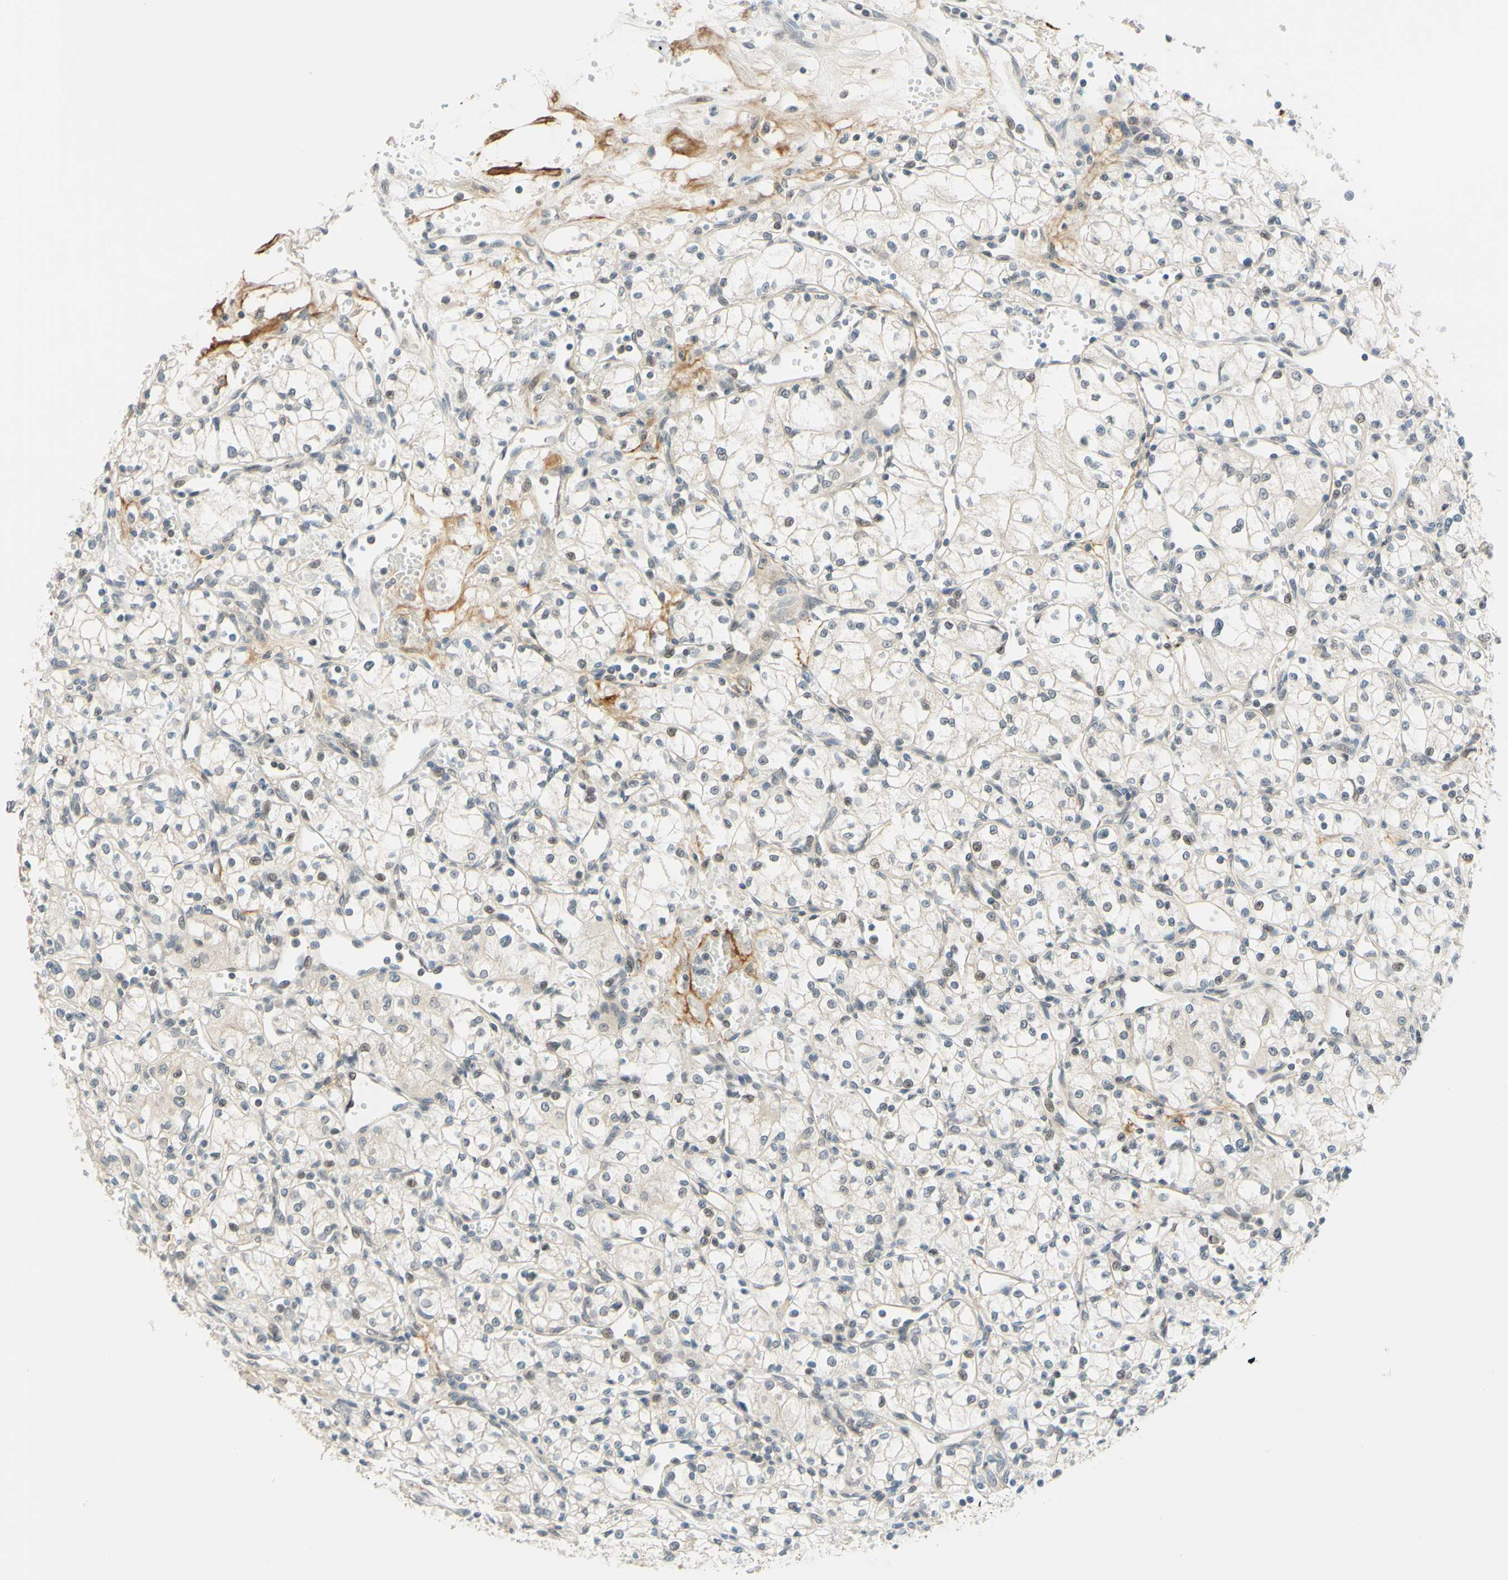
{"staining": {"intensity": "moderate", "quantity": "<25%", "location": "cytoplasmic/membranous"}, "tissue": "renal cancer", "cell_type": "Tumor cells", "image_type": "cancer", "snomed": [{"axis": "morphology", "description": "Normal tissue, NOS"}, {"axis": "morphology", "description": "Adenocarcinoma, NOS"}, {"axis": "topography", "description": "Kidney"}], "caption": "DAB immunohistochemical staining of renal cancer (adenocarcinoma) shows moderate cytoplasmic/membranous protein expression in about <25% of tumor cells.", "gene": "C2CD2L", "patient": {"sex": "male", "age": 59}}